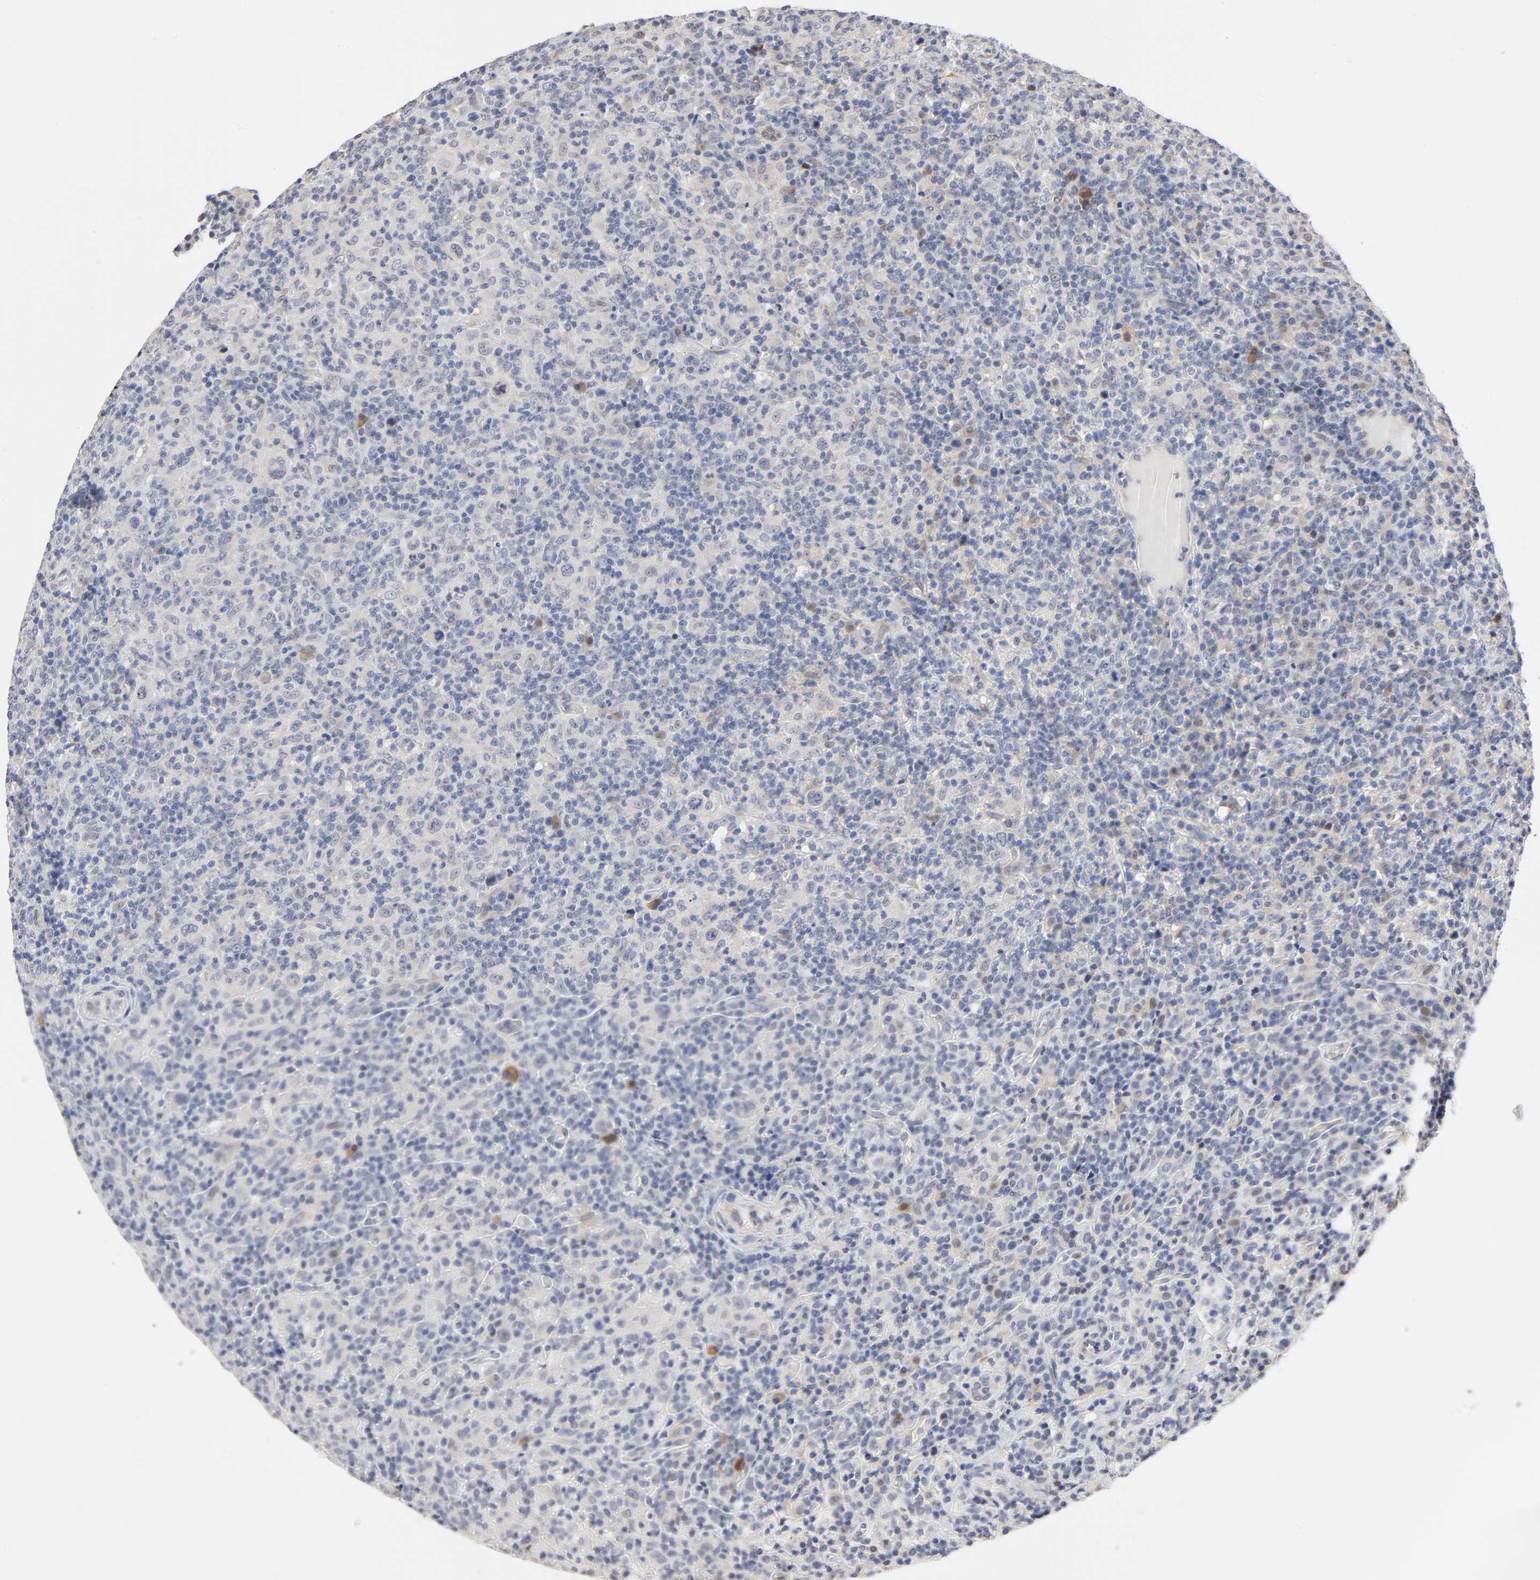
{"staining": {"intensity": "weak", "quantity": "<25%", "location": "cytoplasmic/membranous"}, "tissue": "lymphoma", "cell_type": "Tumor cells", "image_type": "cancer", "snomed": [{"axis": "morphology", "description": "Hodgkin's disease, NOS"}, {"axis": "topography", "description": "Lymph node"}], "caption": "Immunohistochemical staining of human lymphoma exhibits no significant expression in tumor cells.", "gene": "HNF4A", "patient": {"sex": "male", "age": 65}}